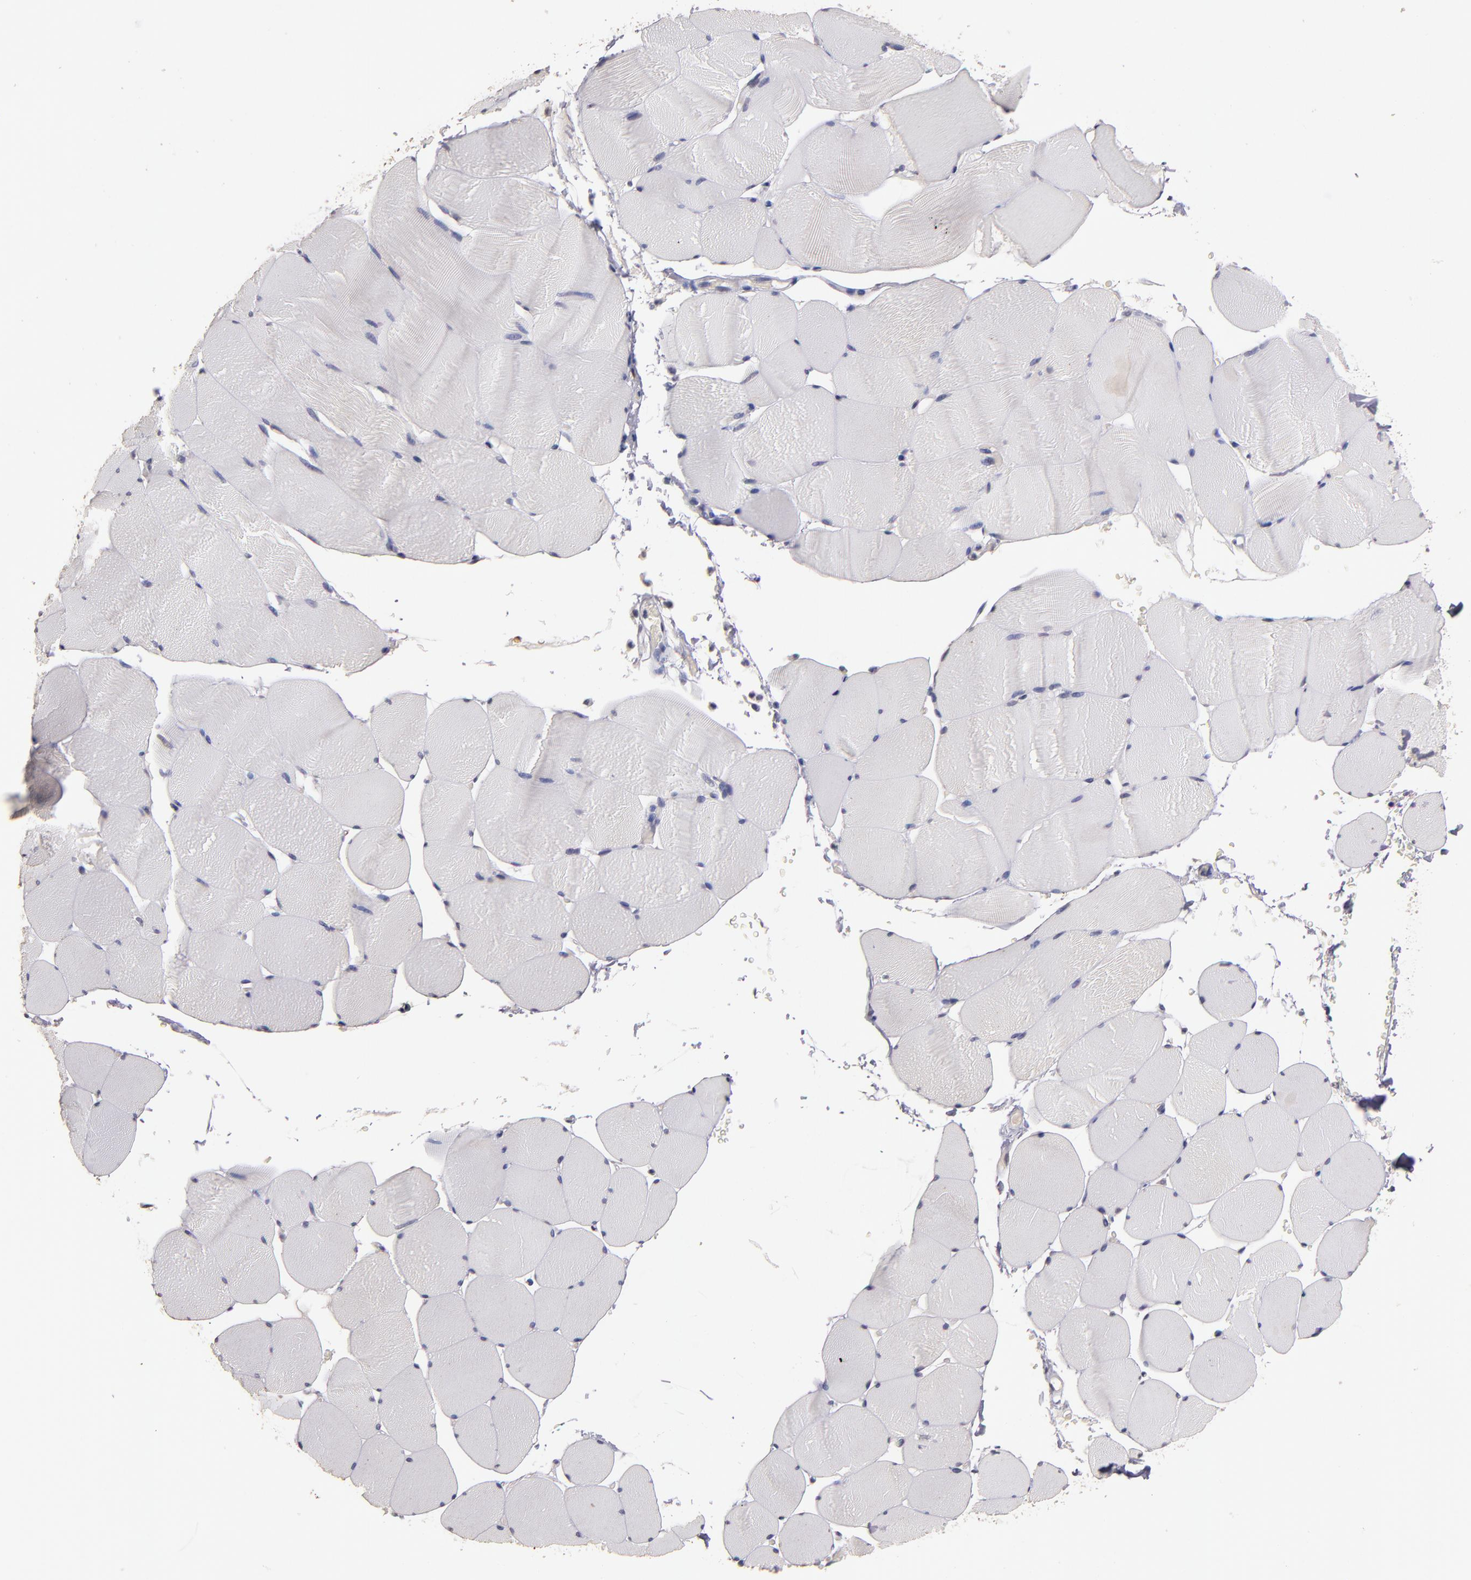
{"staining": {"intensity": "negative", "quantity": "none", "location": "none"}, "tissue": "skeletal muscle", "cell_type": "Myocytes", "image_type": "normal", "snomed": [{"axis": "morphology", "description": "Normal tissue, NOS"}, {"axis": "topography", "description": "Skeletal muscle"}], "caption": "DAB immunohistochemical staining of normal human skeletal muscle displays no significant staining in myocytes.", "gene": "SOX10", "patient": {"sex": "male", "age": 62}}